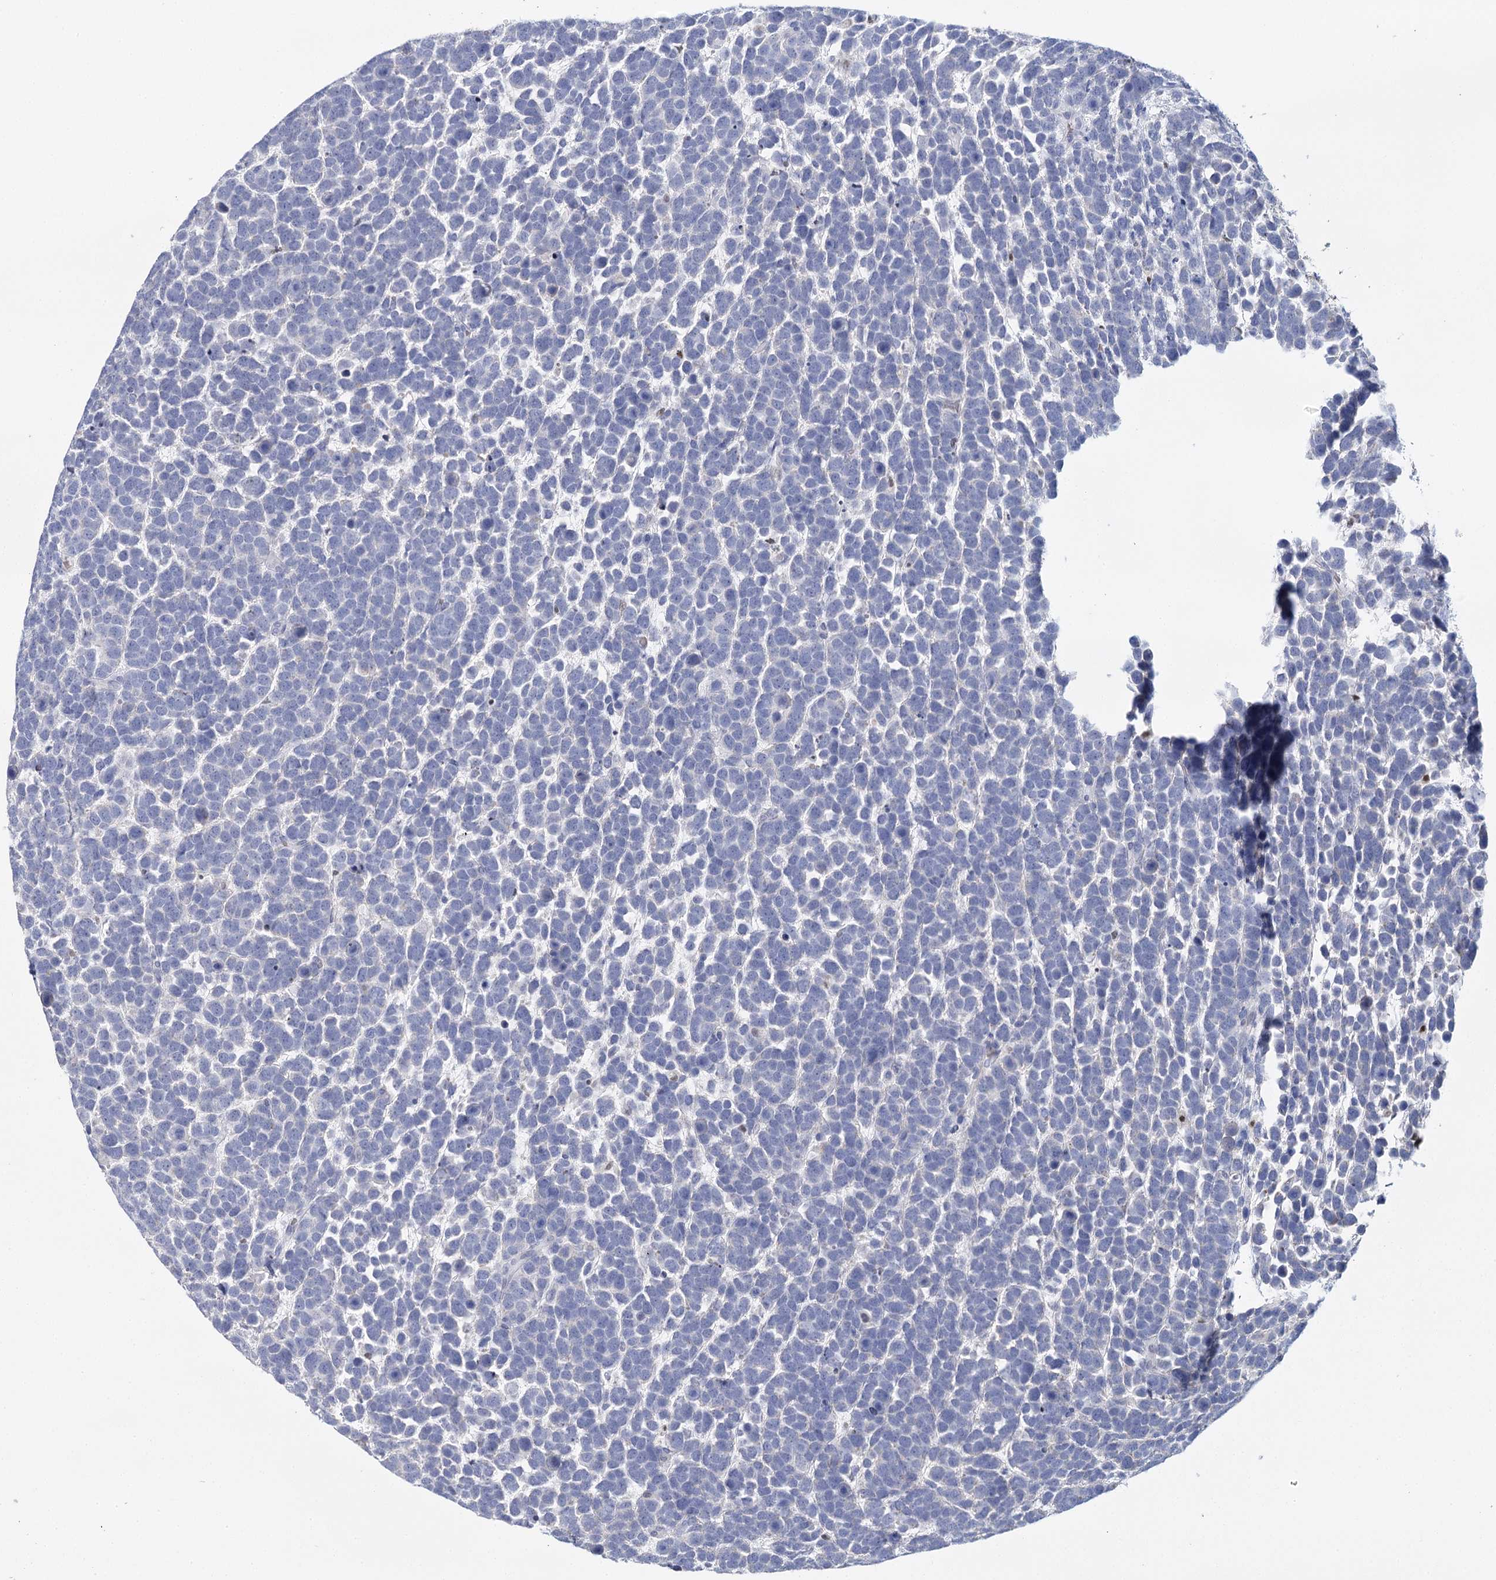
{"staining": {"intensity": "negative", "quantity": "none", "location": "none"}, "tissue": "urothelial cancer", "cell_type": "Tumor cells", "image_type": "cancer", "snomed": [{"axis": "morphology", "description": "Urothelial carcinoma, High grade"}, {"axis": "topography", "description": "Urinary bladder"}], "caption": "There is no significant staining in tumor cells of urothelial cancer. Nuclei are stained in blue.", "gene": "IGSF3", "patient": {"sex": "female", "age": 82}}